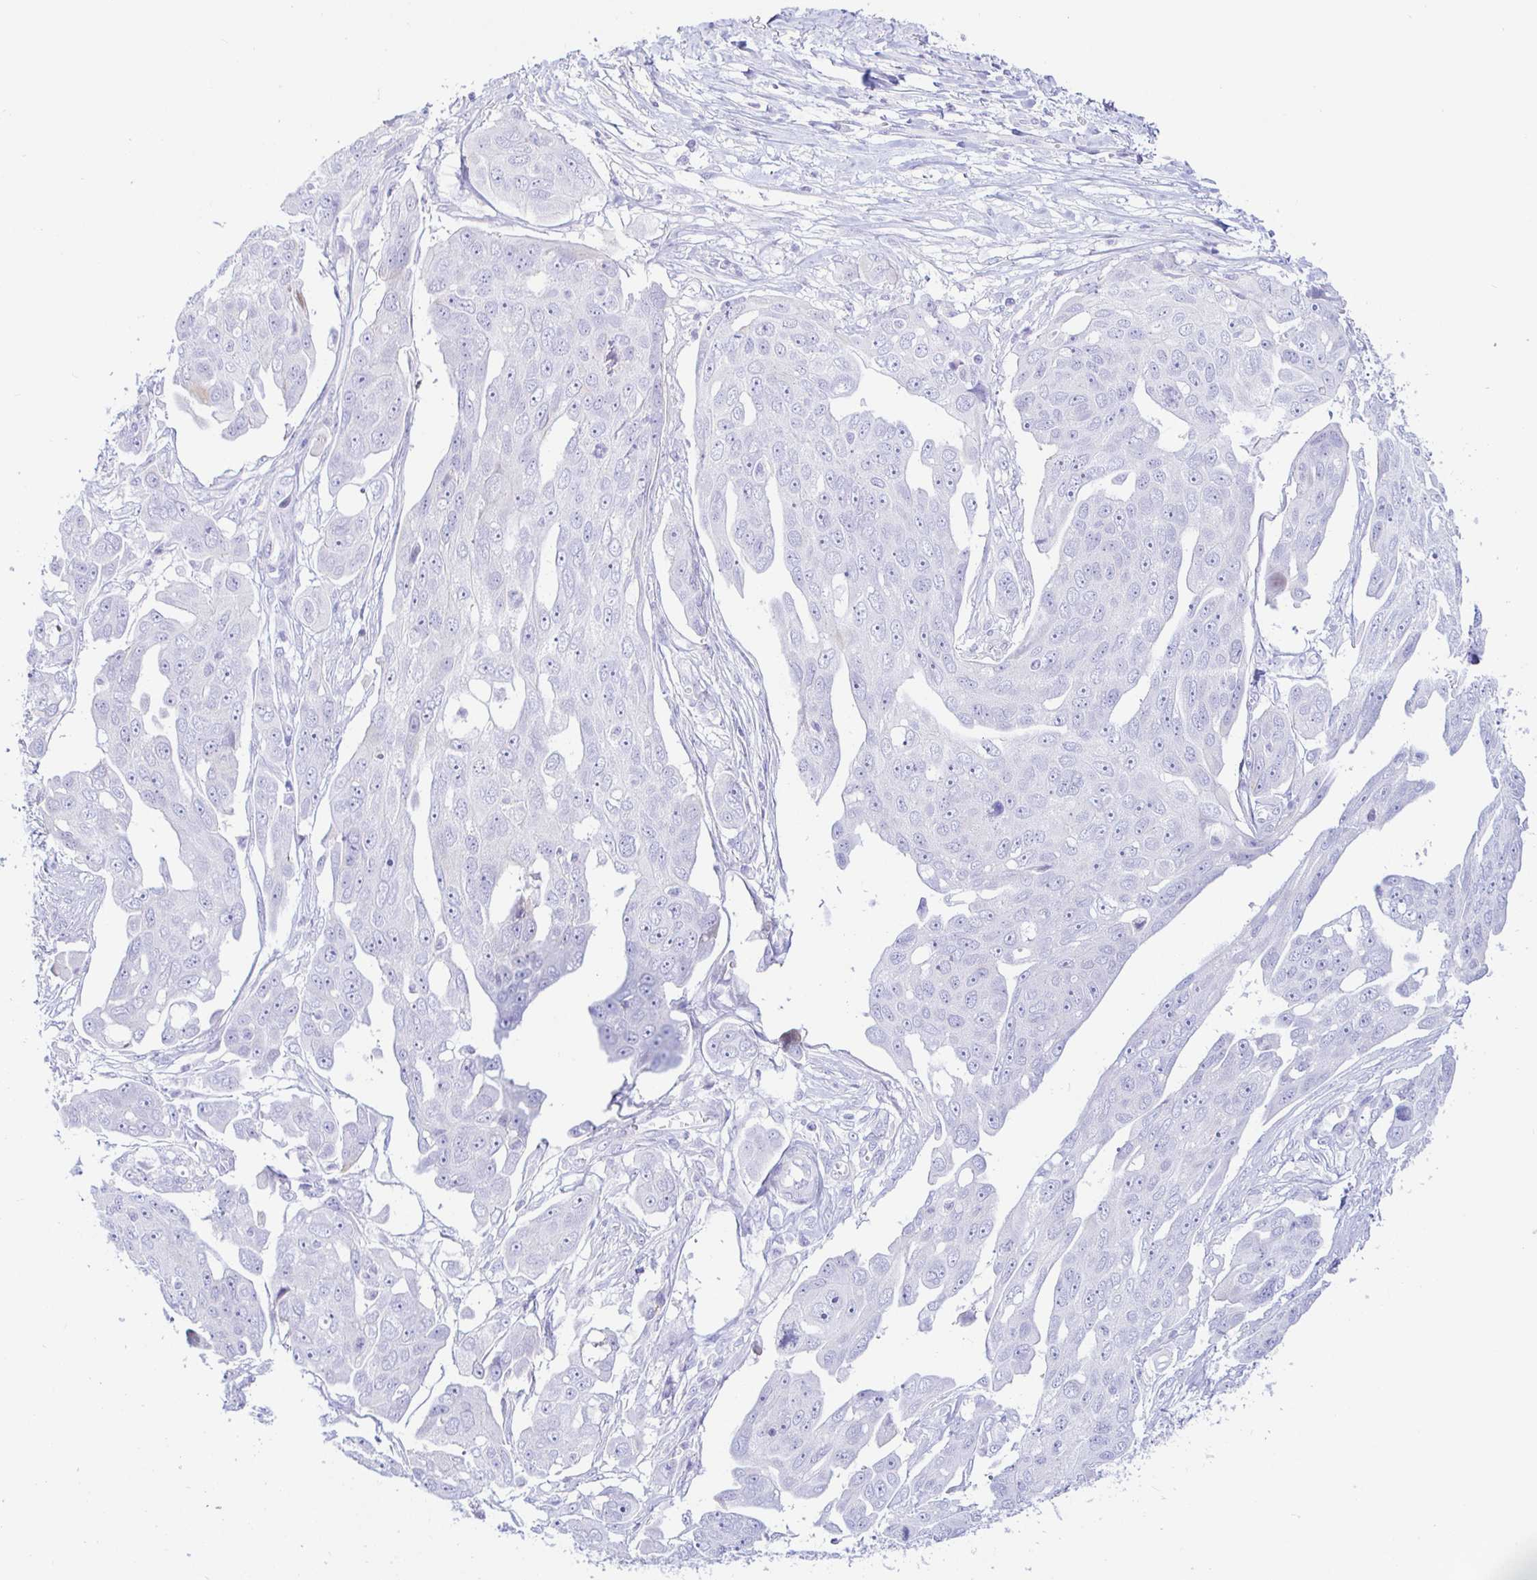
{"staining": {"intensity": "negative", "quantity": "none", "location": "none"}, "tissue": "ovarian cancer", "cell_type": "Tumor cells", "image_type": "cancer", "snomed": [{"axis": "morphology", "description": "Carcinoma, endometroid"}, {"axis": "topography", "description": "Ovary"}], "caption": "Endometroid carcinoma (ovarian) was stained to show a protein in brown. There is no significant staining in tumor cells. Brightfield microscopy of immunohistochemistry stained with DAB (3,3'-diaminobenzidine) (brown) and hematoxylin (blue), captured at high magnification.", "gene": "PINLYP", "patient": {"sex": "female", "age": 70}}